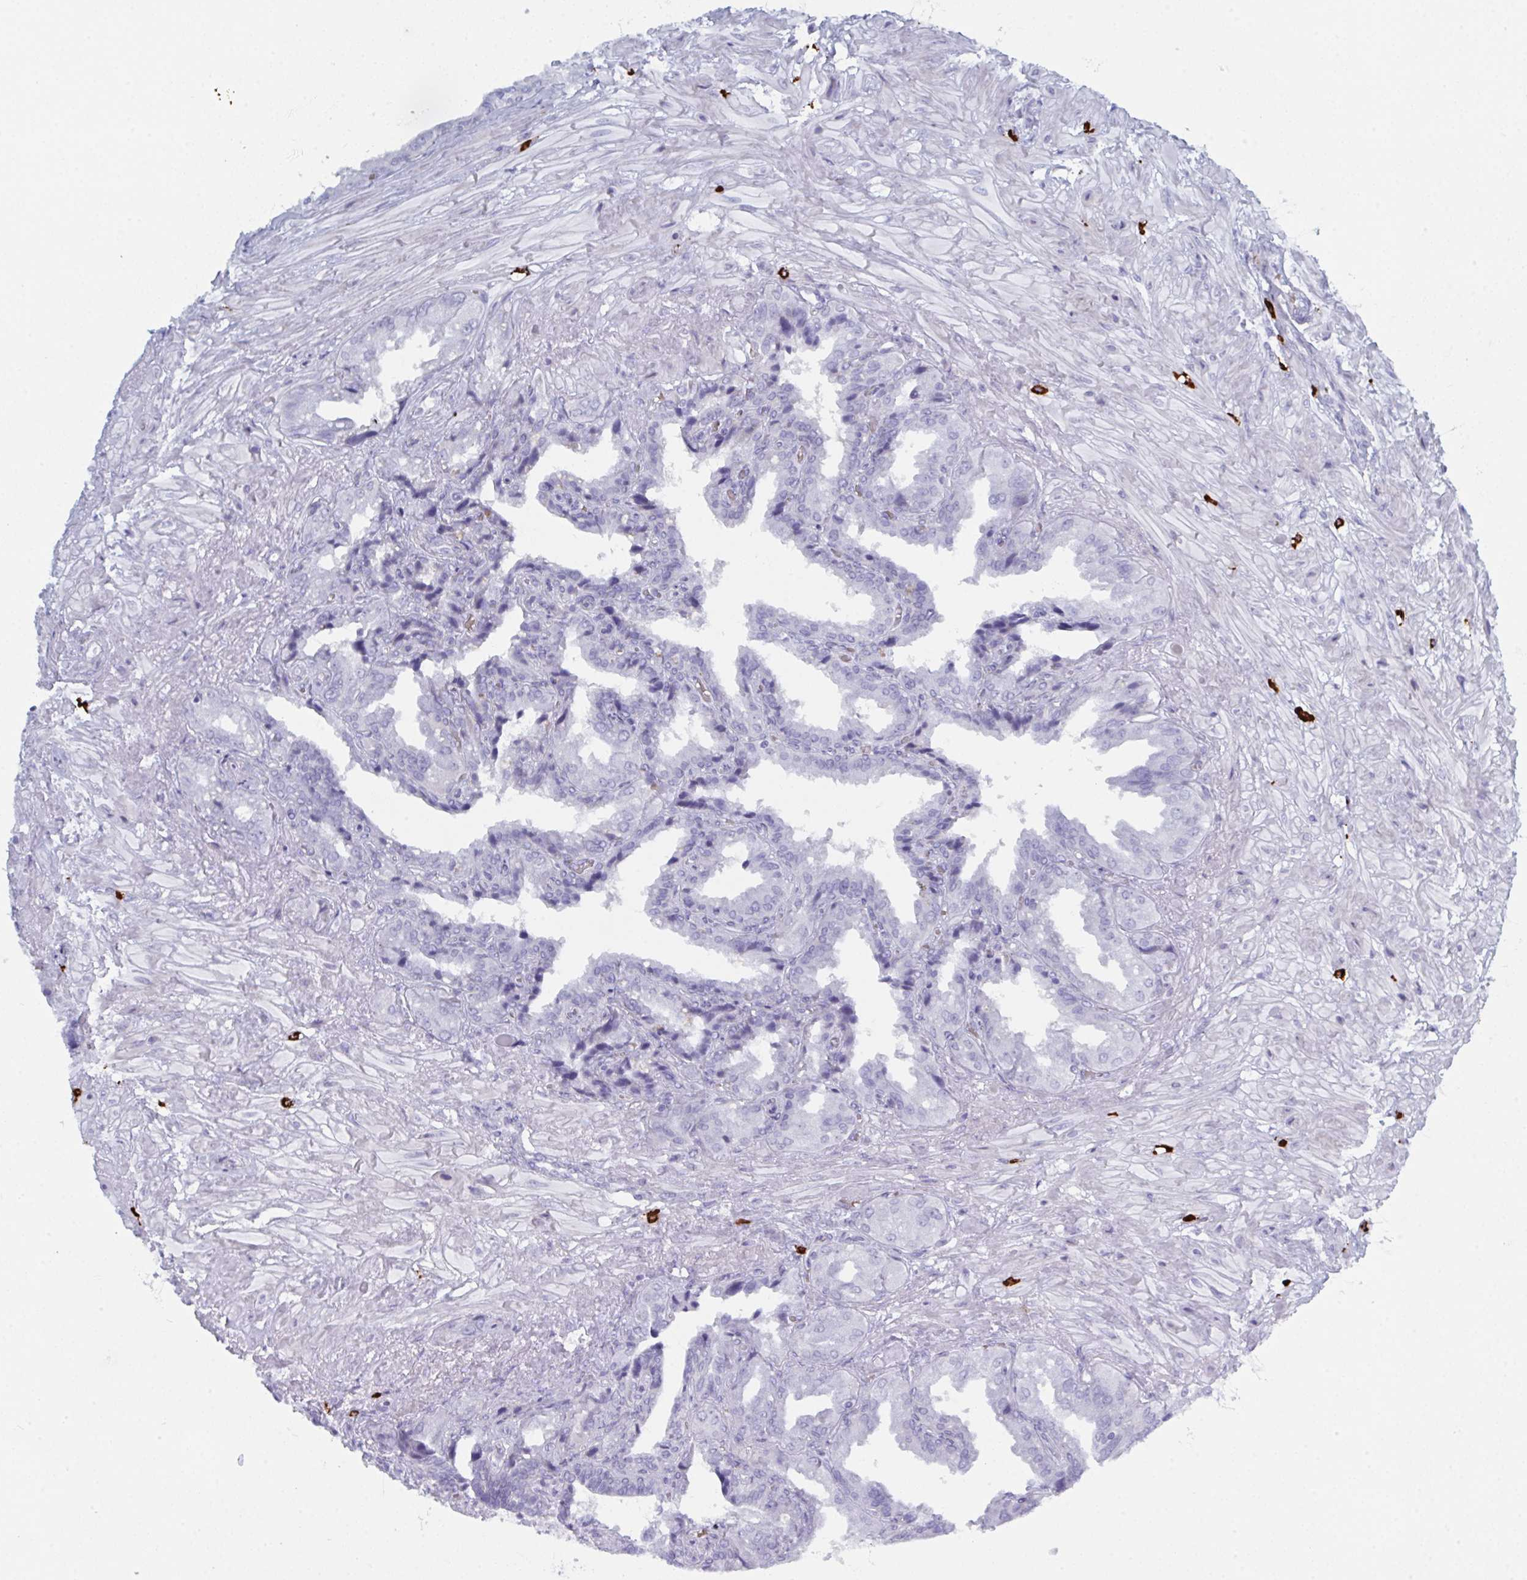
{"staining": {"intensity": "negative", "quantity": "none", "location": "none"}, "tissue": "seminal vesicle", "cell_type": "Glandular cells", "image_type": "normal", "snomed": [{"axis": "morphology", "description": "Normal tissue, NOS"}, {"axis": "topography", "description": "Seminal veicle"}], "caption": "Immunohistochemical staining of benign human seminal vesicle displays no significant expression in glandular cells.", "gene": "ZNF684", "patient": {"sex": "male", "age": 55}}